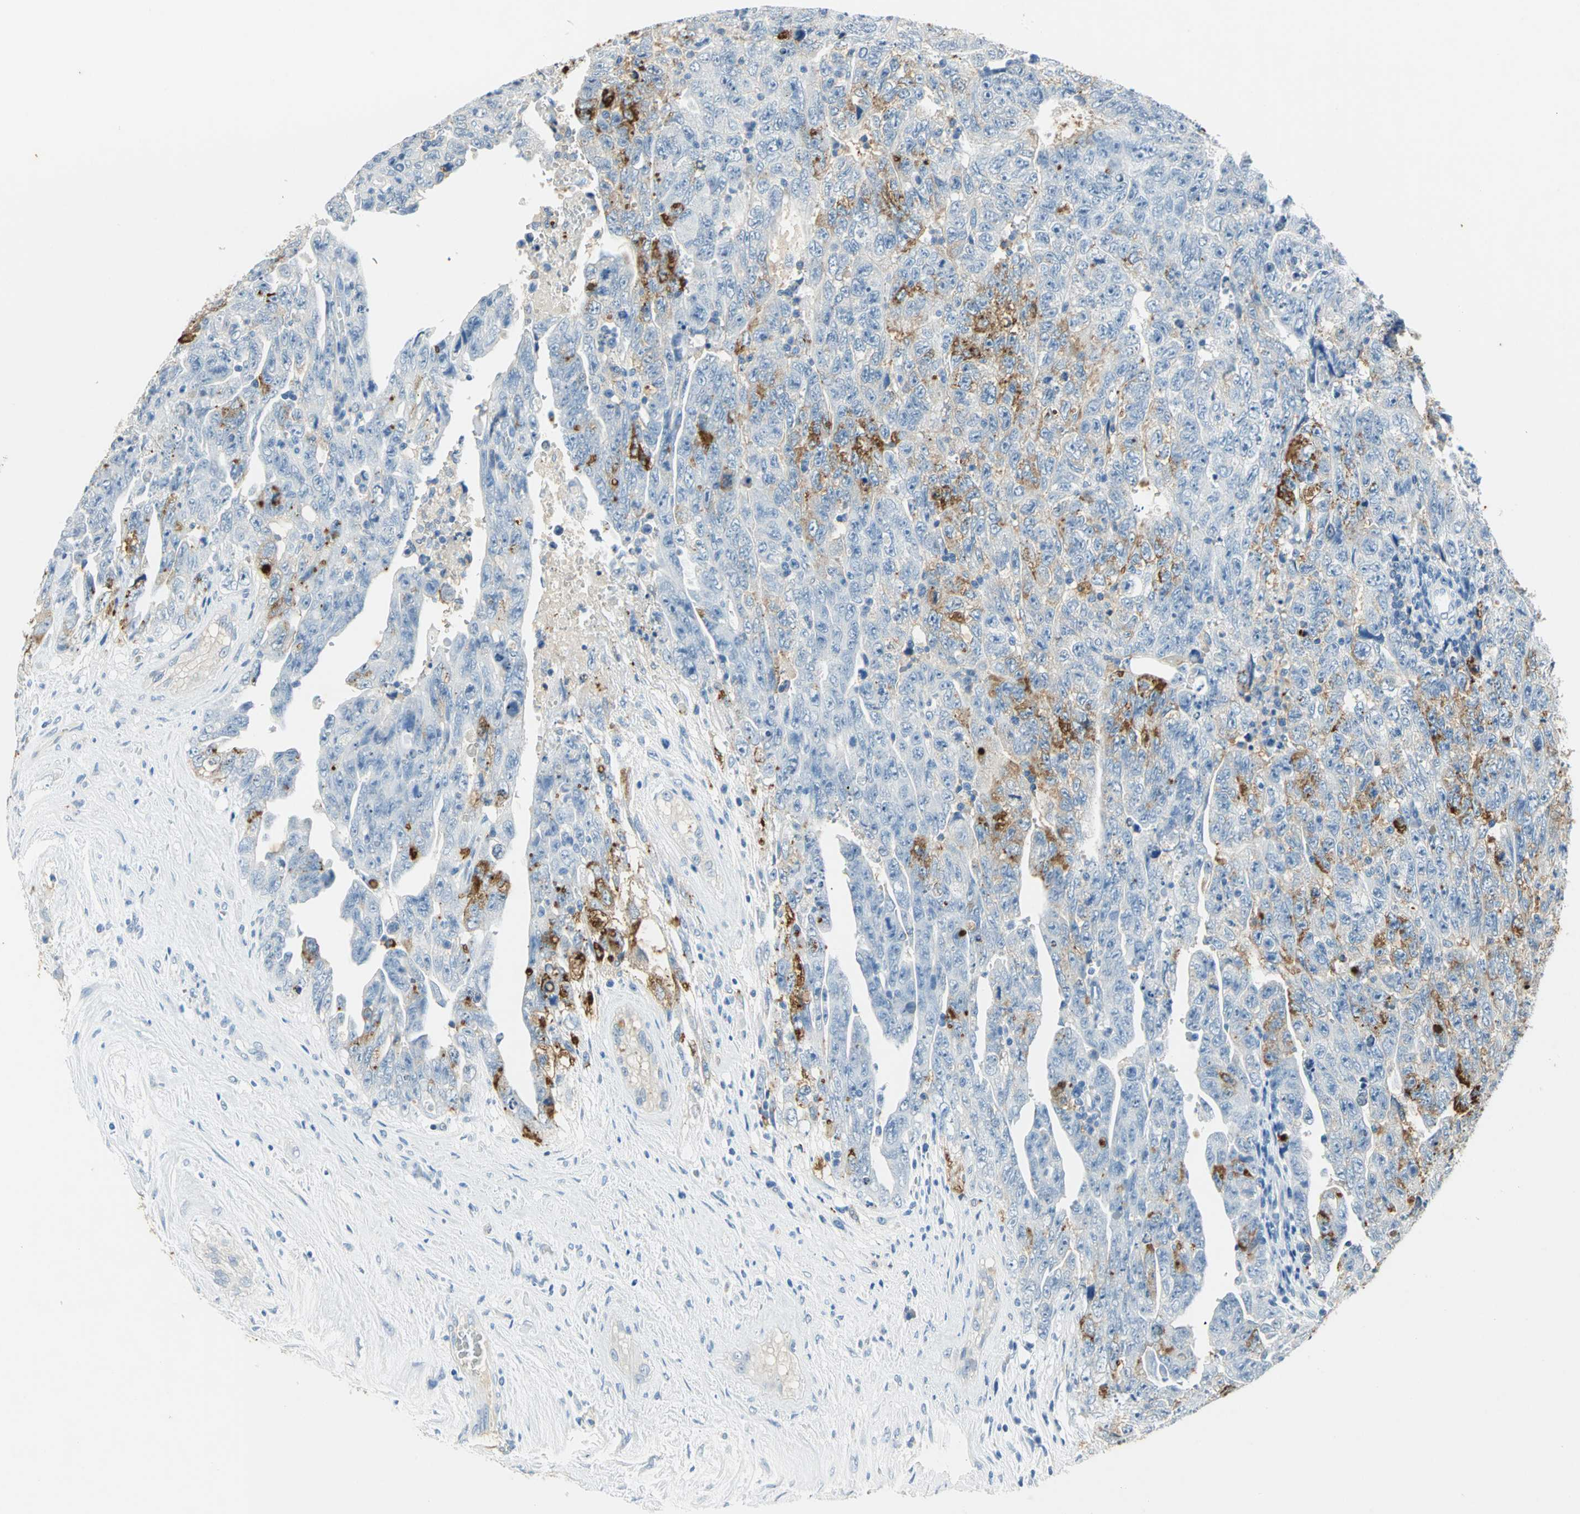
{"staining": {"intensity": "strong", "quantity": "<25%", "location": "cytoplasmic/membranous"}, "tissue": "testis cancer", "cell_type": "Tumor cells", "image_type": "cancer", "snomed": [{"axis": "morphology", "description": "Carcinoma, Embryonal, NOS"}, {"axis": "topography", "description": "Testis"}], "caption": "A brown stain shows strong cytoplasmic/membranous staining of a protein in human testis cancer (embryonal carcinoma) tumor cells. Nuclei are stained in blue.", "gene": "ANXA4", "patient": {"sex": "male", "age": 28}}